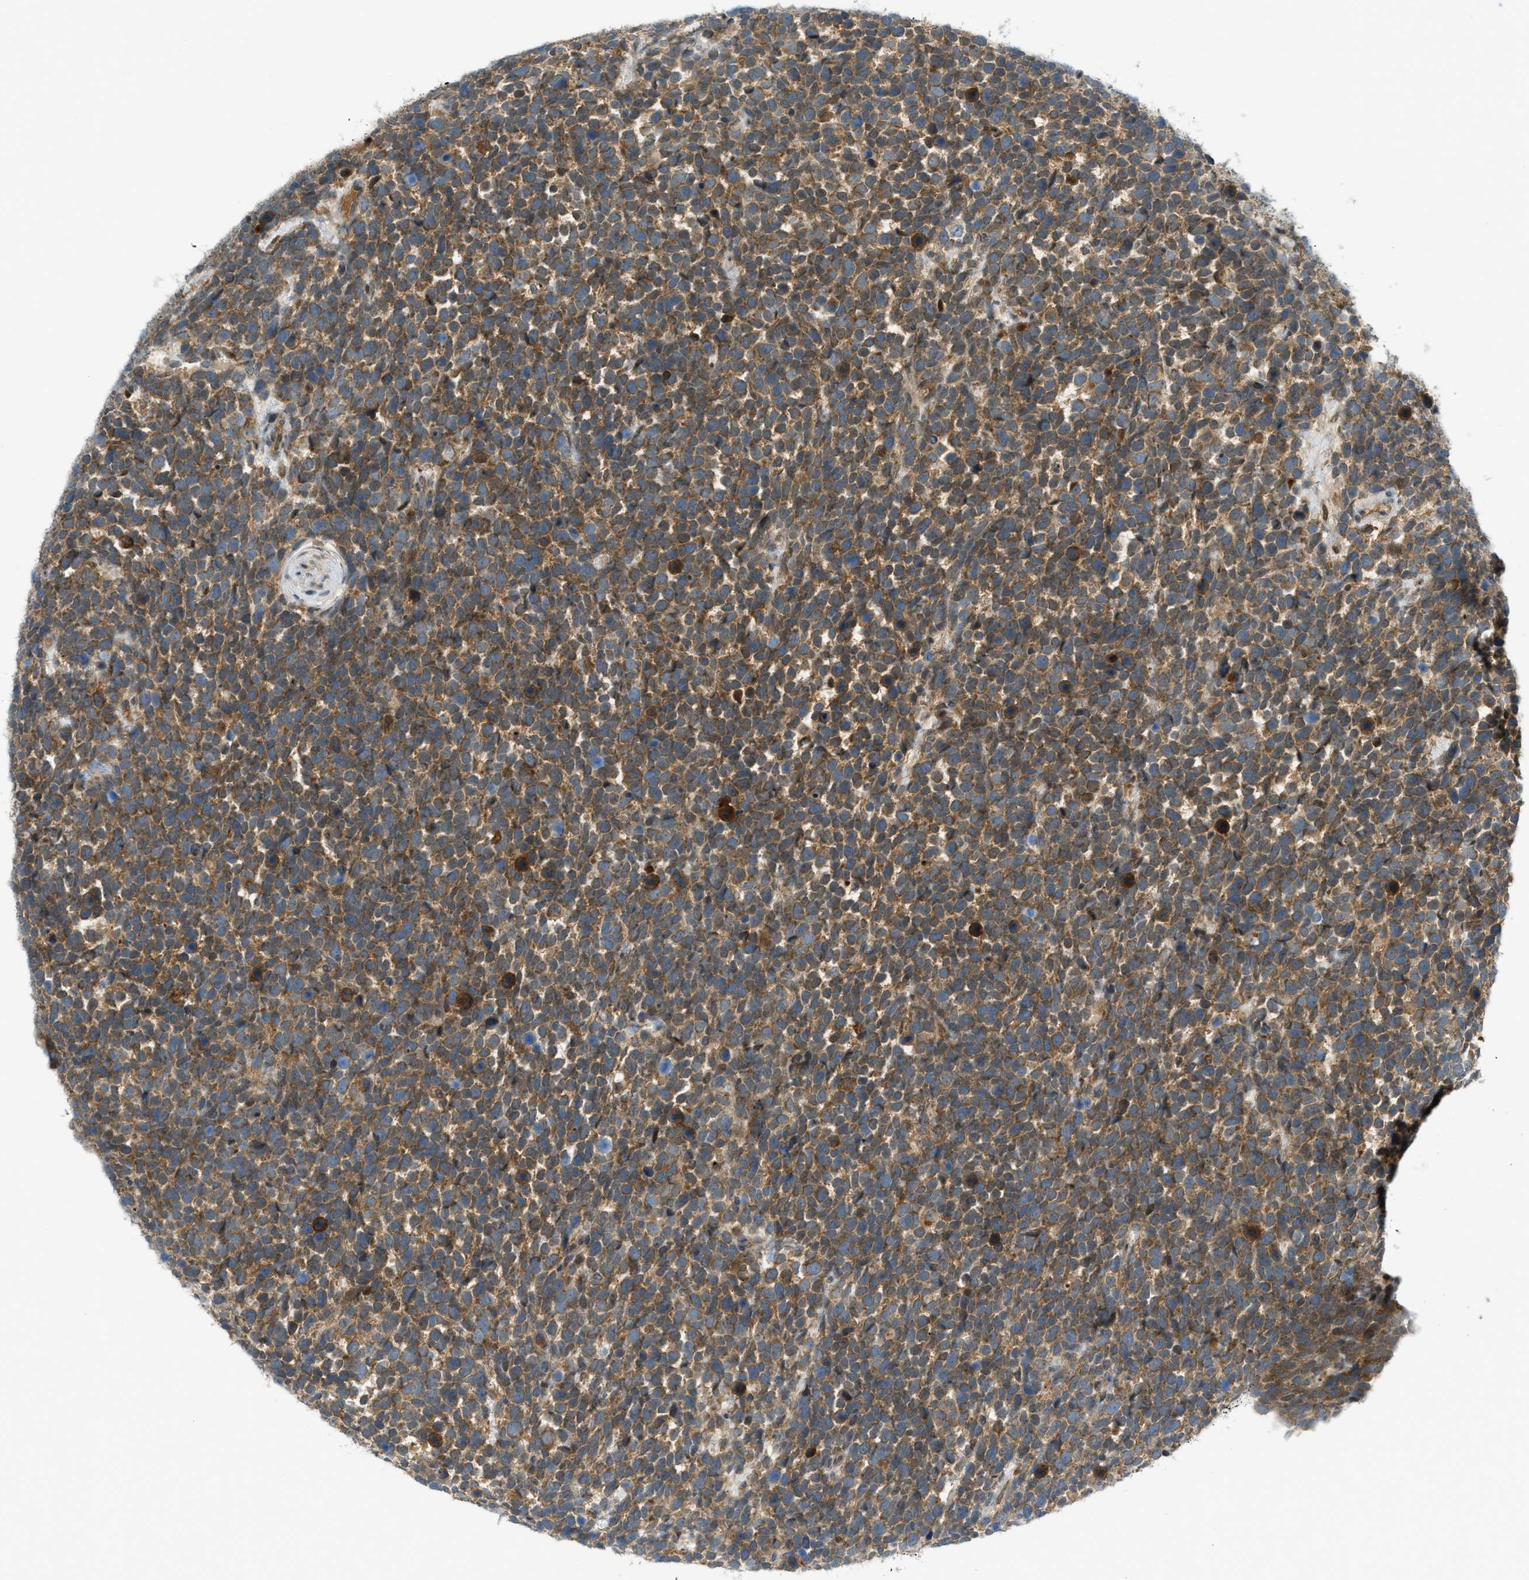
{"staining": {"intensity": "strong", "quantity": ">75%", "location": "cytoplasmic/membranous"}, "tissue": "urothelial cancer", "cell_type": "Tumor cells", "image_type": "cancer", "snomed": [{"axis": "morphology", "description": "Urothelial carcinoma, High grade"}, {"axis": "topography", "description": "Urinary bladder"}], "caption": "The histopathology image demonstrates immunohistochemical staining of urothelial cancer. There is strong cytoplasmic/membranous positivity is seen in approximately >75% of tumor cells. (DAB IHC with brightfield microscopy, high magnification).", "gene": "DYRK1A", "patient": {"sex": "female", "age": 82}}